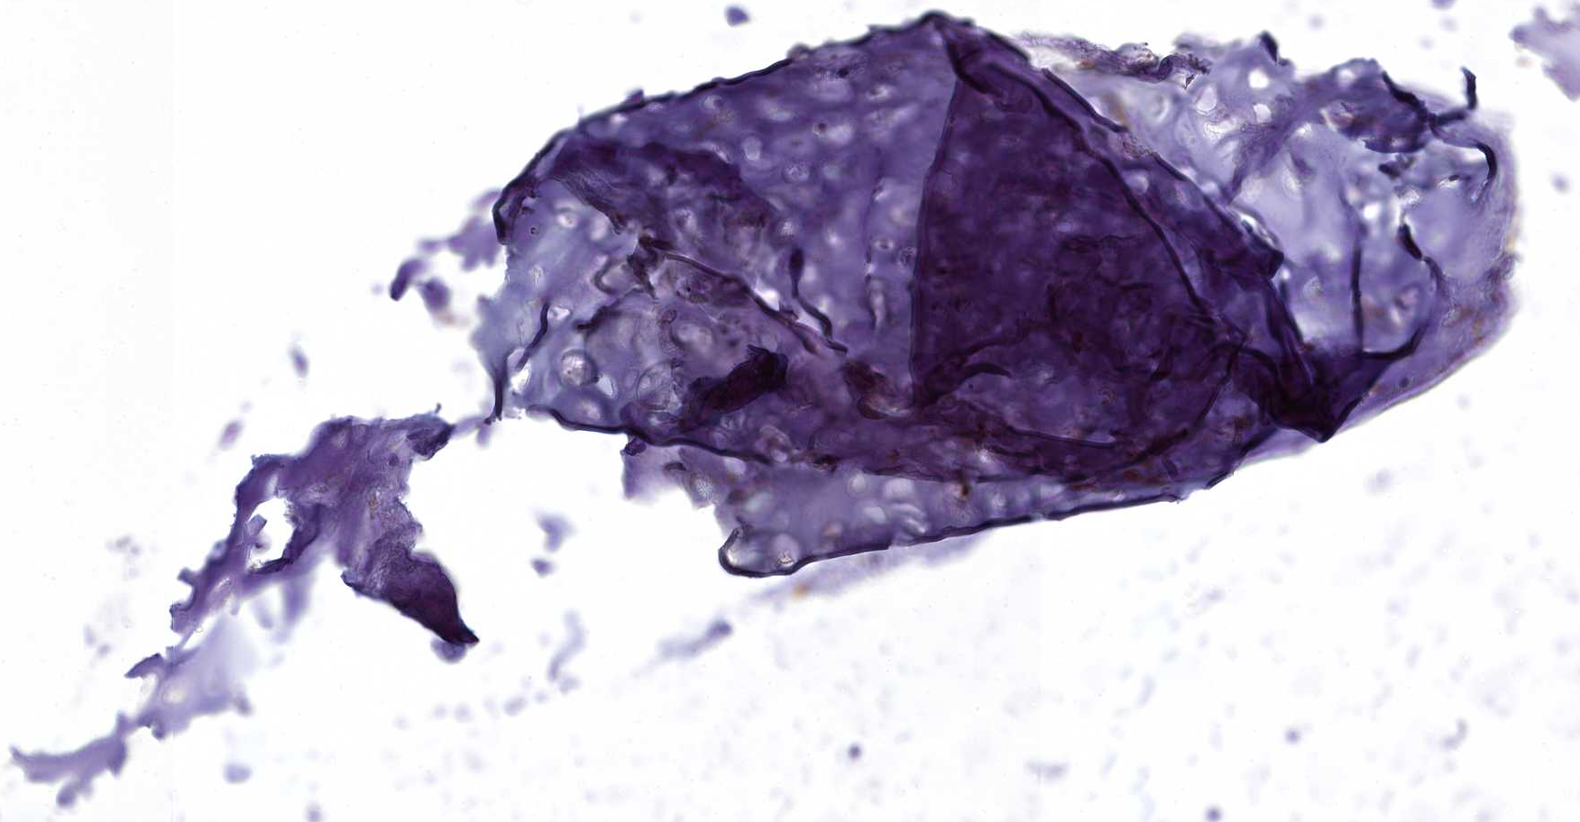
{"staining": {"intensity": "negative", "quantity": "none", "location": "none"}, "tissue": "adipose tissue", "cell_type": "Adipocytes", "image_type": "normal", "snomed": [{"axis": "morphology", "description": "Normal tissue, NOS"}, {"axis": "topography", "description": "Cartilage tissue"}], "caption": "Adipocytes show no significant protein staining in normal adipose tissue. The staining was performed using DAB (3,3'-diaminobenzidine) to visualize the protein expression in brown, while the nuclei were stained in blue with hematoxylin (Magnification: 20x).", "gene": "TIMM22", "patient": {"sex": "male", "age": 66}}